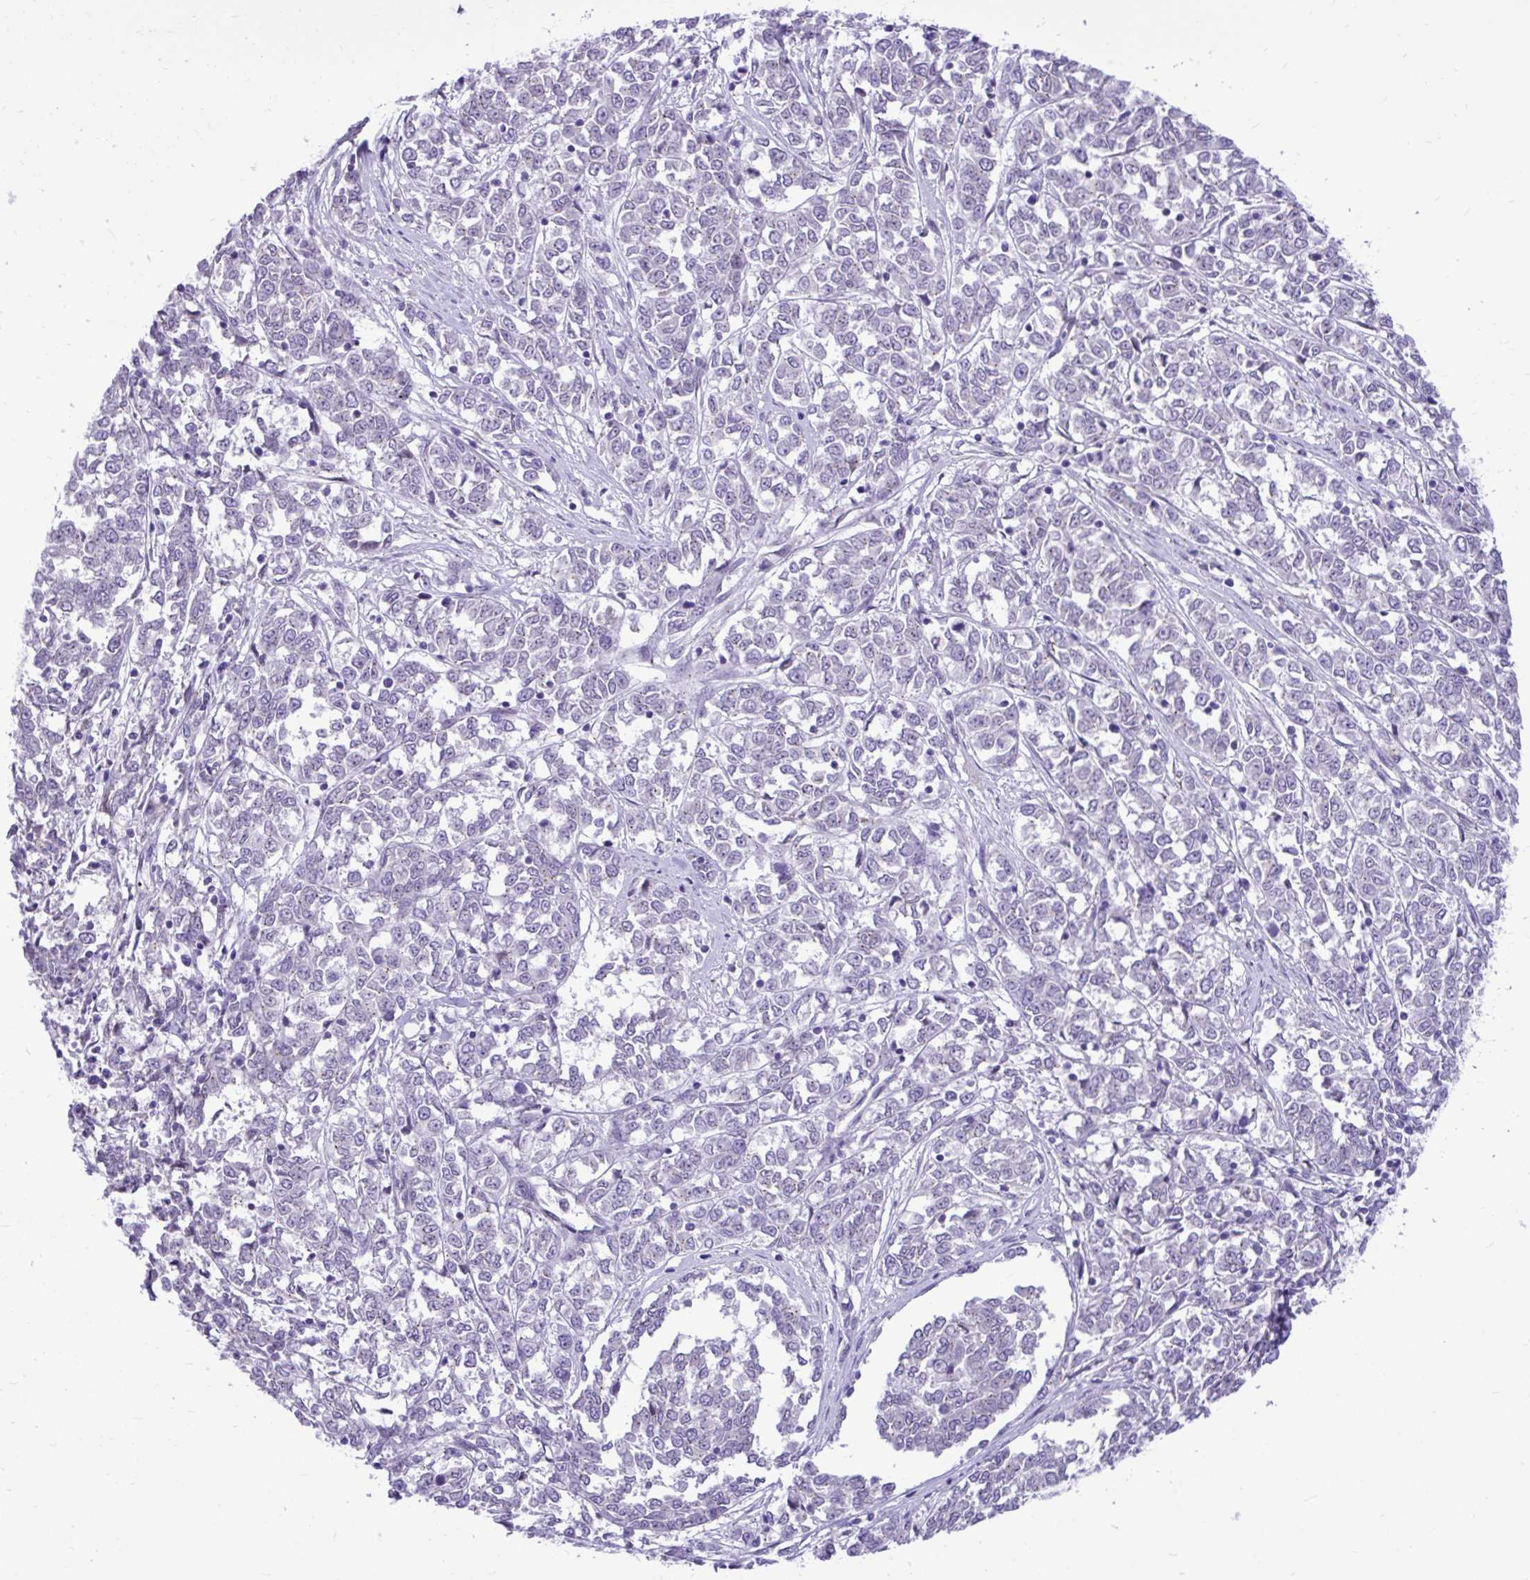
{"staining": {"intensity": "negative", "quantity": "none", "location": "none"}, "tissue": "melanoma", "cell_type": "Tumor cells", "image_type": "cancer", "snomed": [{"axis": "morphology", "description": "Malignant melanoma, NOS"}, {"axis": "topography", "description": "Skin"}], "caption": "High power microscopy micrograph of an immunohistochemistry (IHC) micrograph of malignant melanoma, revealing no significant staining in tumor cells. The staining was performed using DAB (3,3'-diaminobenzidine) to visualize the protein expression in brown, while the nuclei were stained in blue with hematoxylin (Magnification: 20x).", "gene": "CEACAM18", "patient": {"sex": "female", "age": 72}}